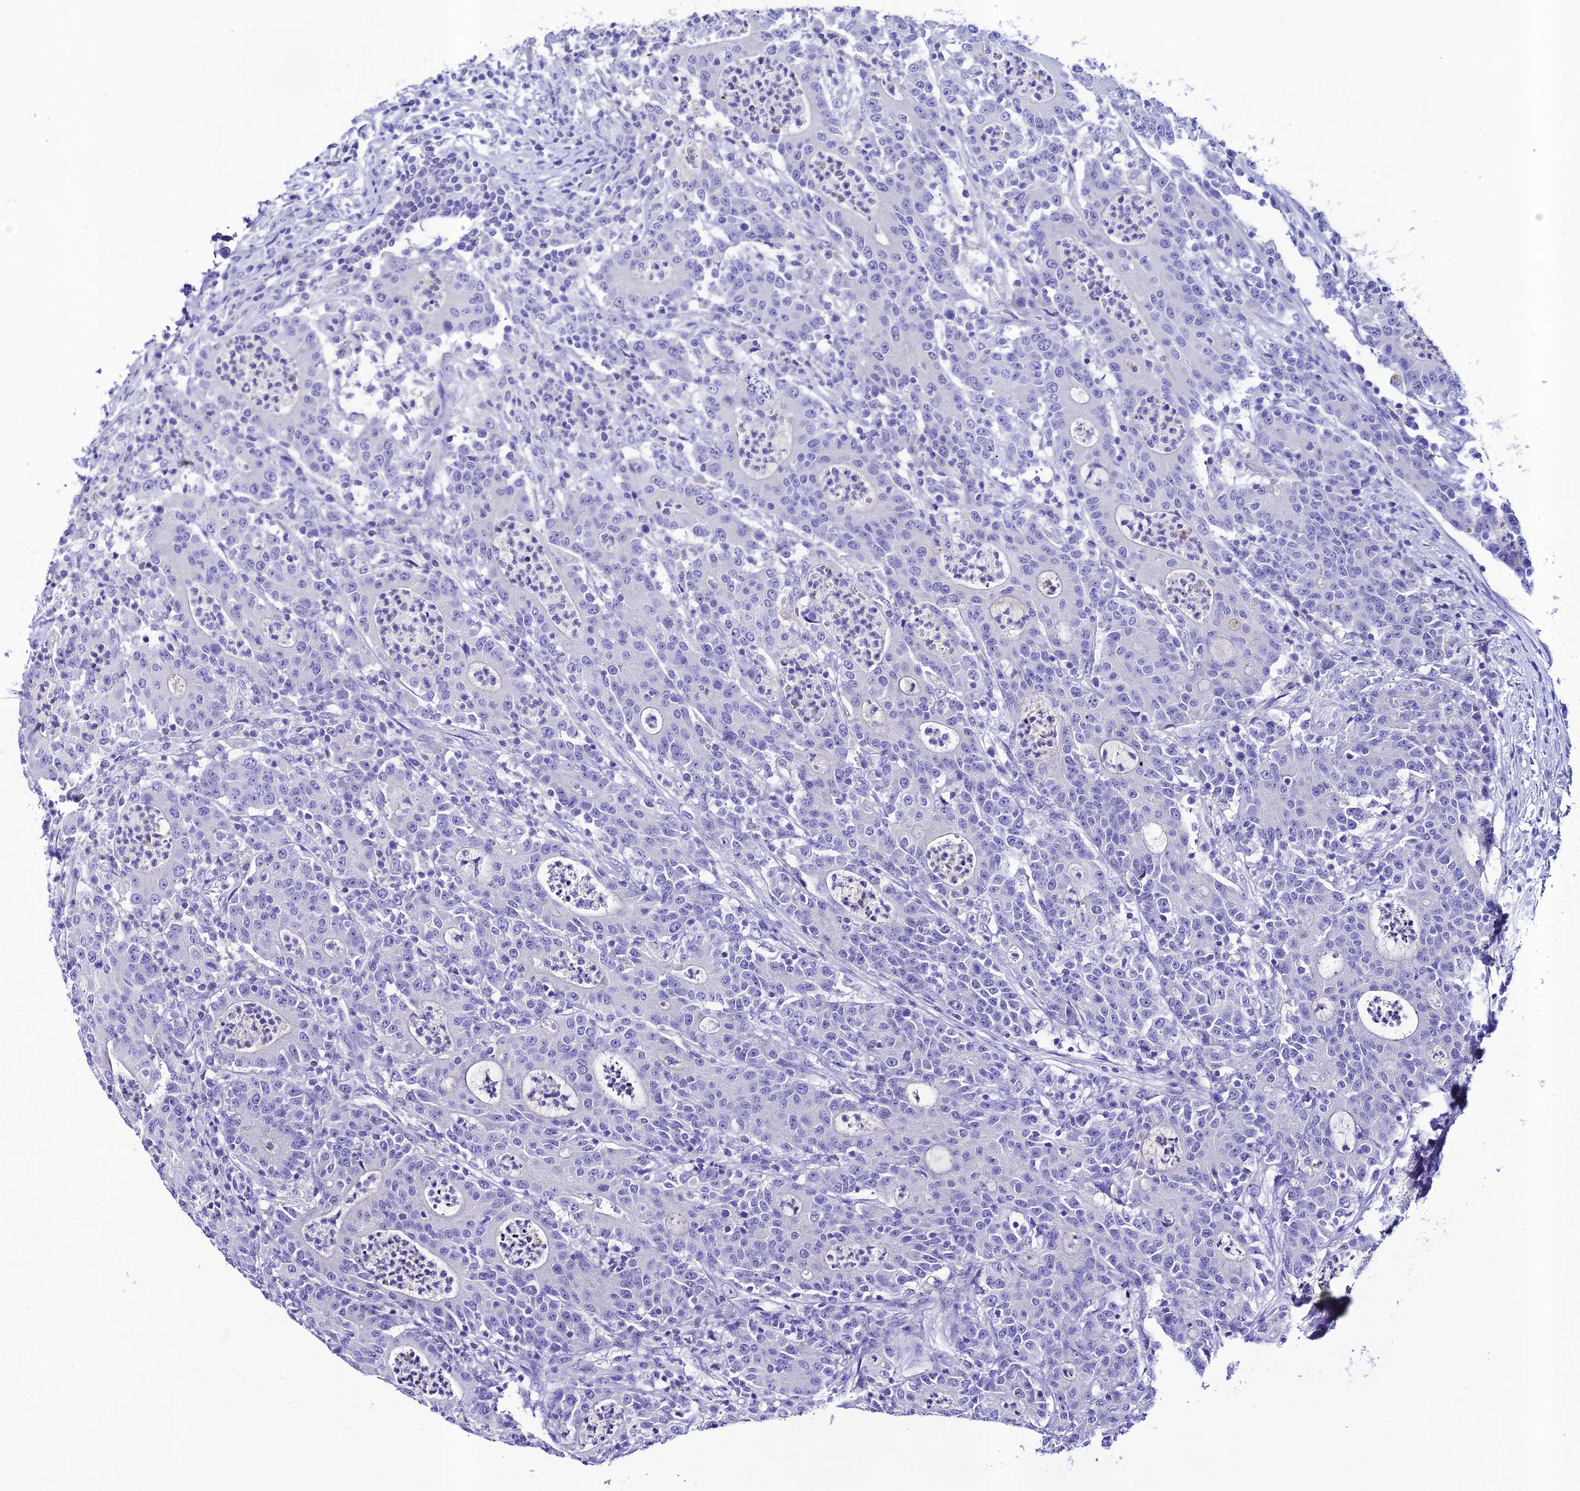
{"staining": {"intensity": "negative", "quantity": "none", "location": "none"}, "tissue": "colorectal cancer", "cell_type": "Tumor cells", "image_type": "cancer", "snomed": [{"axis": "morphology", "description": "Adenocarcinoma, NOS"}, {"axis": "topography", "description": "Colon"}], "caption": "Tumor cells show no significant staining in adenocarcinoma (colorectal).", "gene": "NLRP6", "patient": {"sex": "male", "age": 83}}